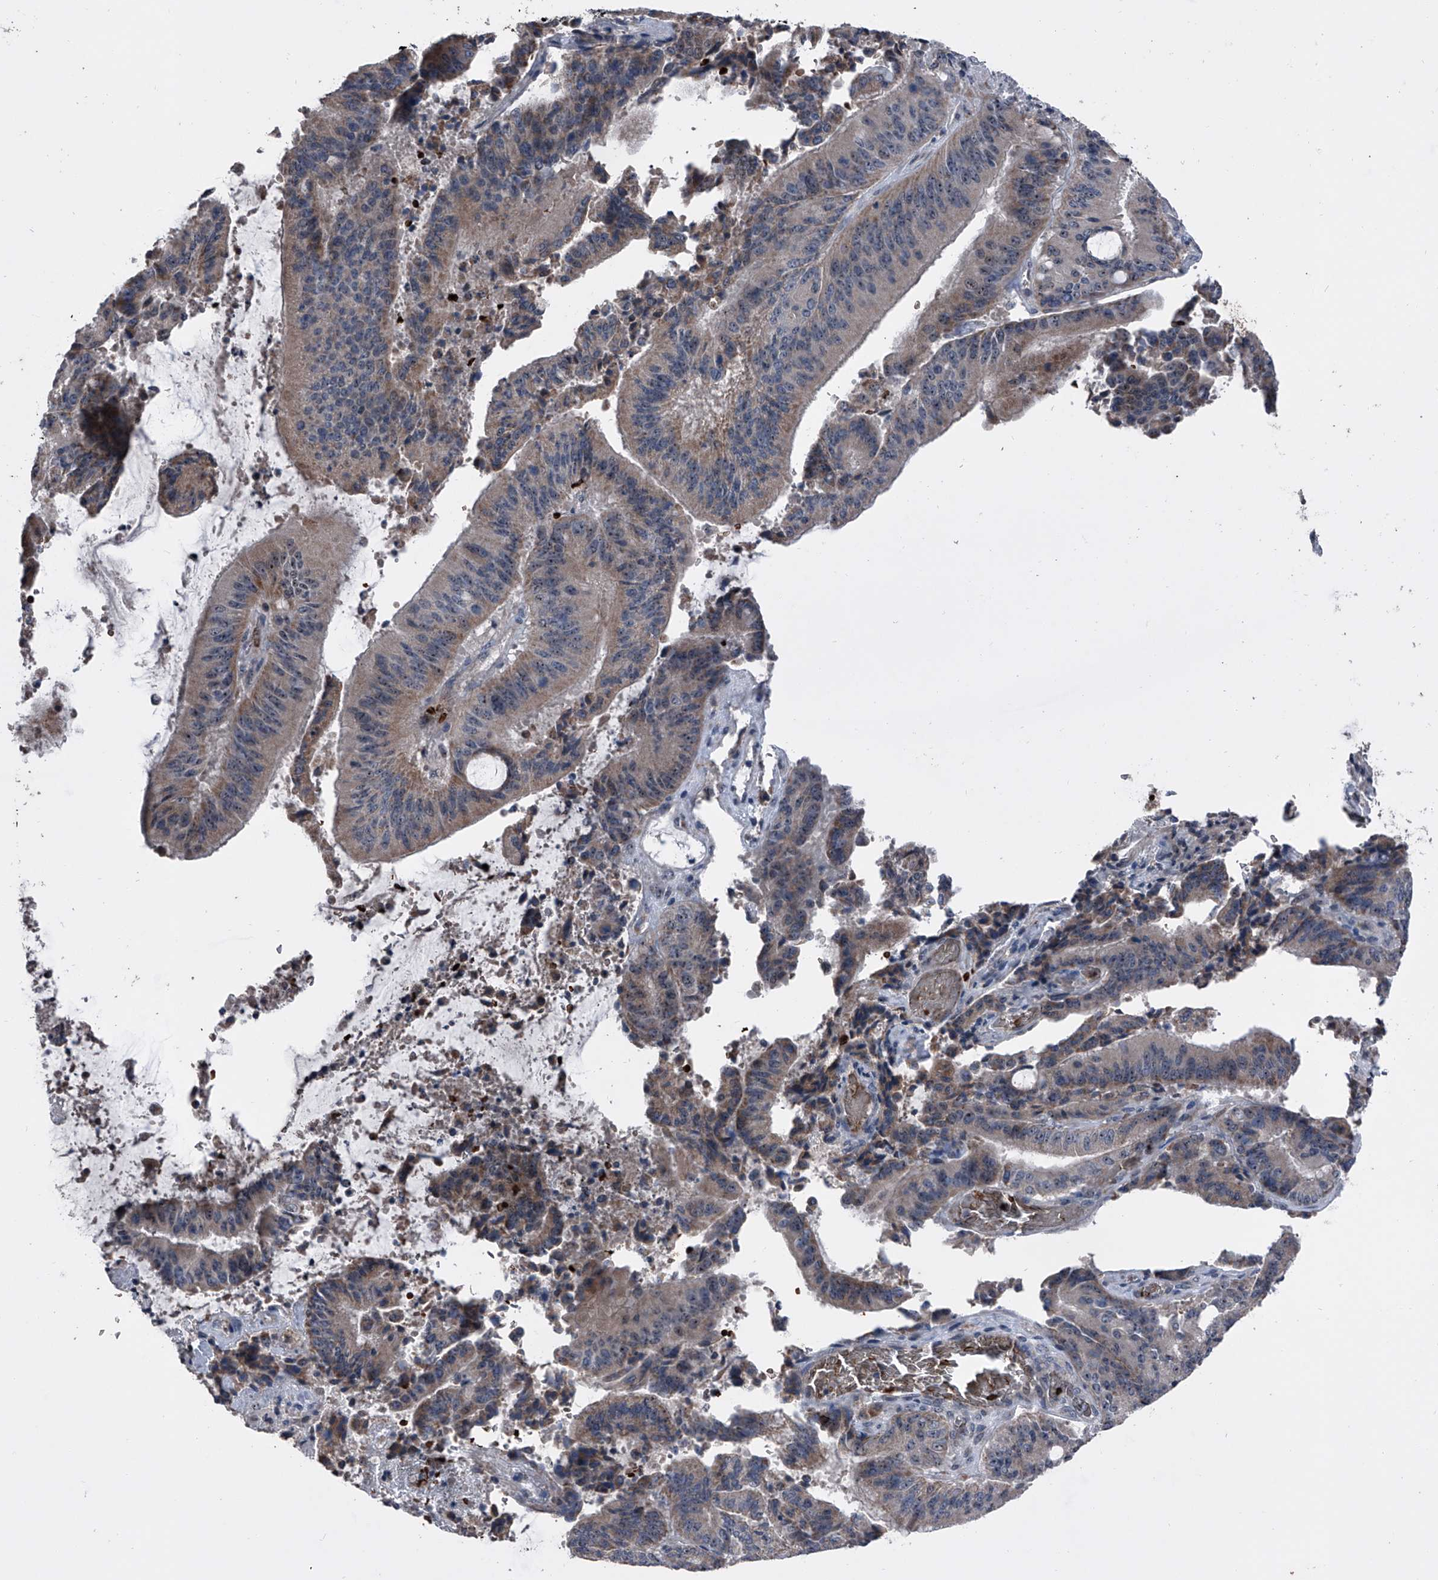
{"staining": {"intensity": "weak", "quantity": "25%-75%", "location": "cytoplasmic/membranous,nuclear"}, "tissue": "liver cancer", "cell_type": "Tumor cells", "image_type": "cancer", "snomed": [{"axis": "morphology", "description": "Normal tissue, NOS"}, {"axis": "morphology", "description": "Cholangiocarcinoma"}, {"axis": "topography", "description": "Liver"}, {"axis": "topography", "description": "Peripheral nerve tissue"}], "caption": "Immunohistochemistry (IHC) of human liver cancer (cholangiocarcinoma) exhibits low levels of weak cytoplasmic/membranous and nuclear staining in approximately 25%-75% of tumor cells. (DAB (3,3'-diaminobenzidine) IHC with brightfield microscopy, high magnification).", "gene": "CEP85L", "patient": {"sex": "female", "age": 73}}